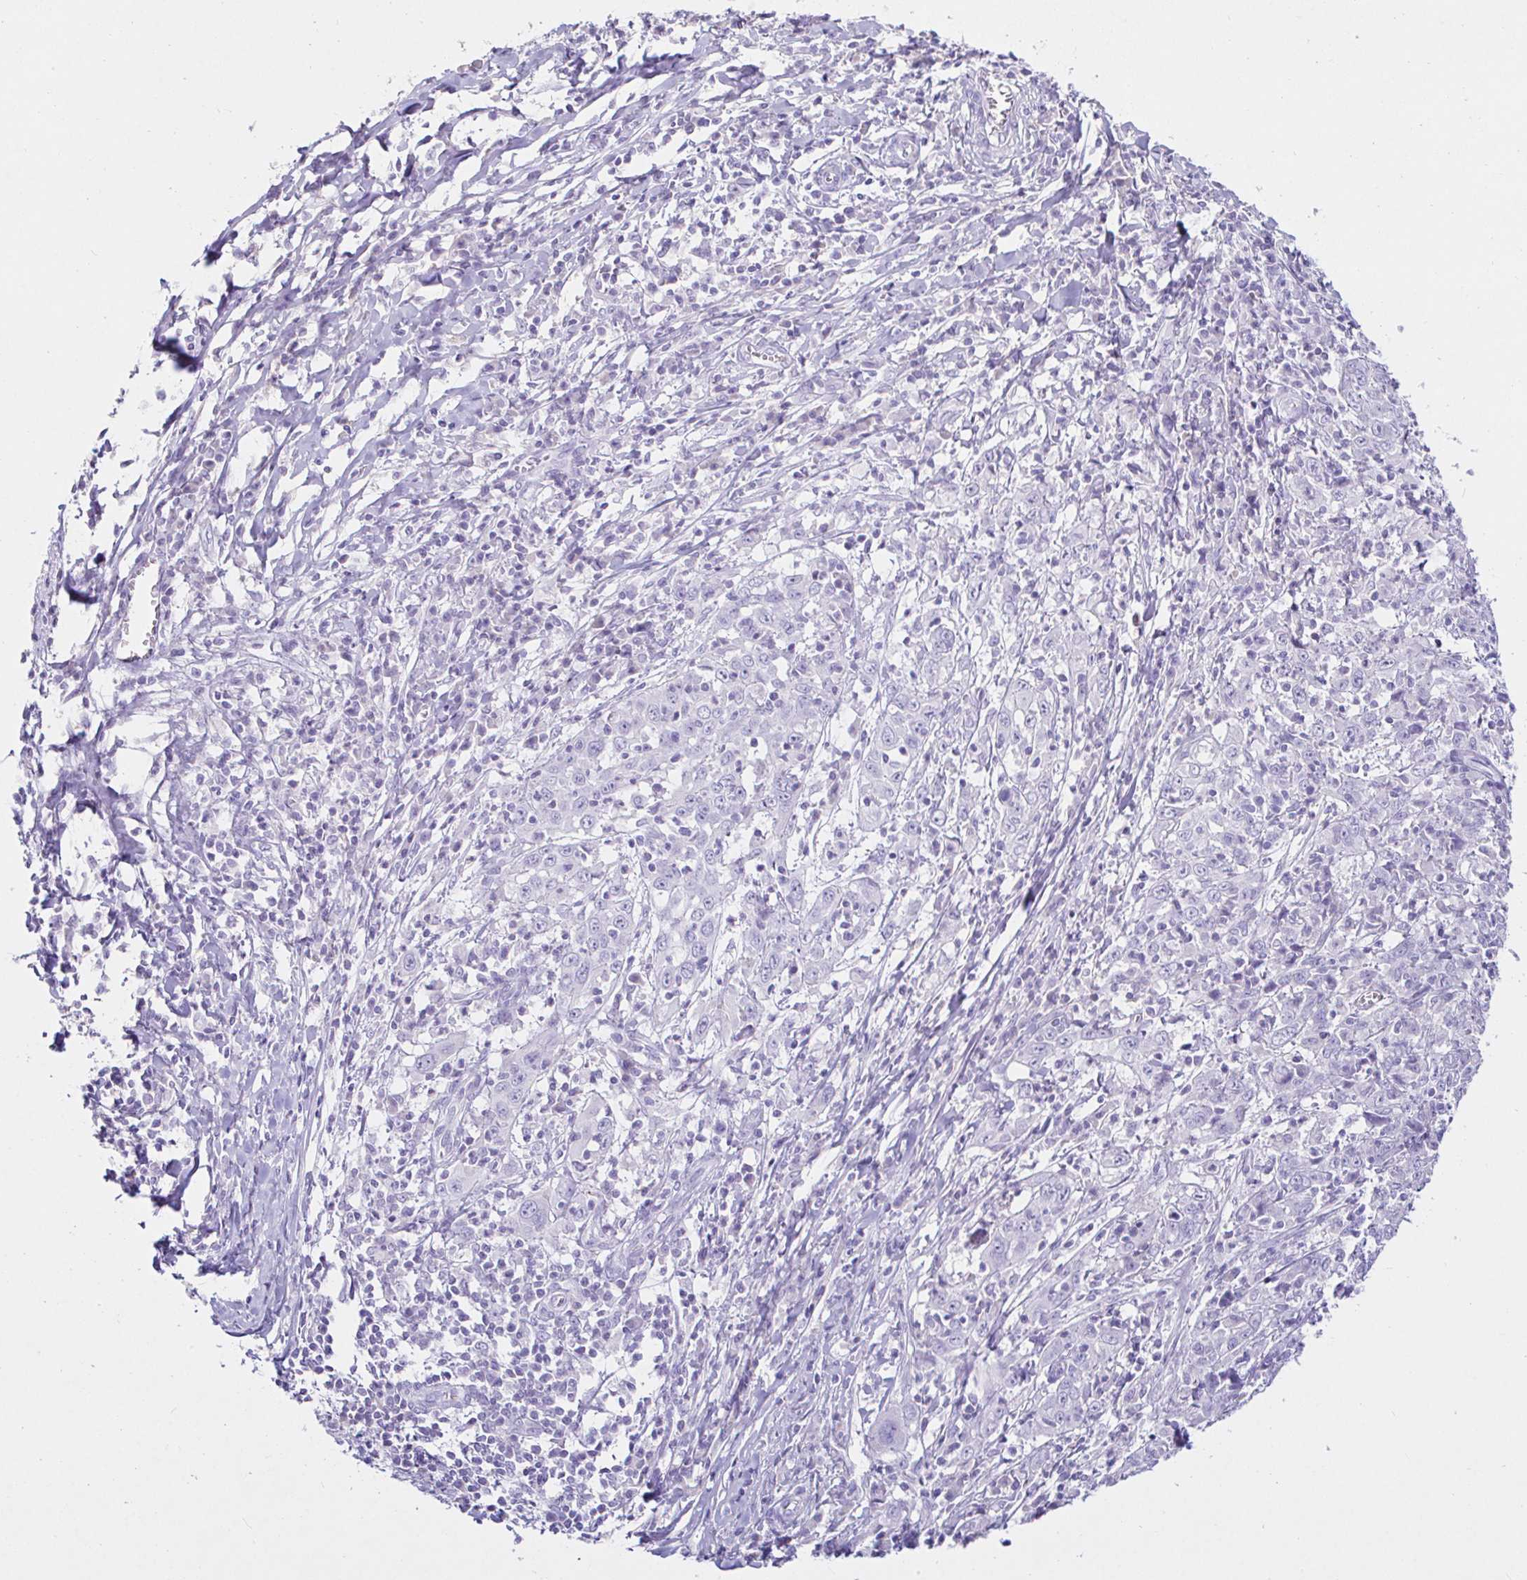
{"staining": {"intensity": "negative", "quantity": "none", "location": "none"}, "tissue": "cervical cancer", "cell_type": "Tumor cells", "image_type": "cancer", "snomed": [{"axis": "morphology", "description": "Squamous cell carcinoma, NOS"}, {"axis": "topography", "description": "Cervix"}], "caption": "The image shows no significant positivity in tumor cells of squamous cell carcinoma (cervical).", "gene": "SAA4", "patient": {"sex": "female", "age": 46}}